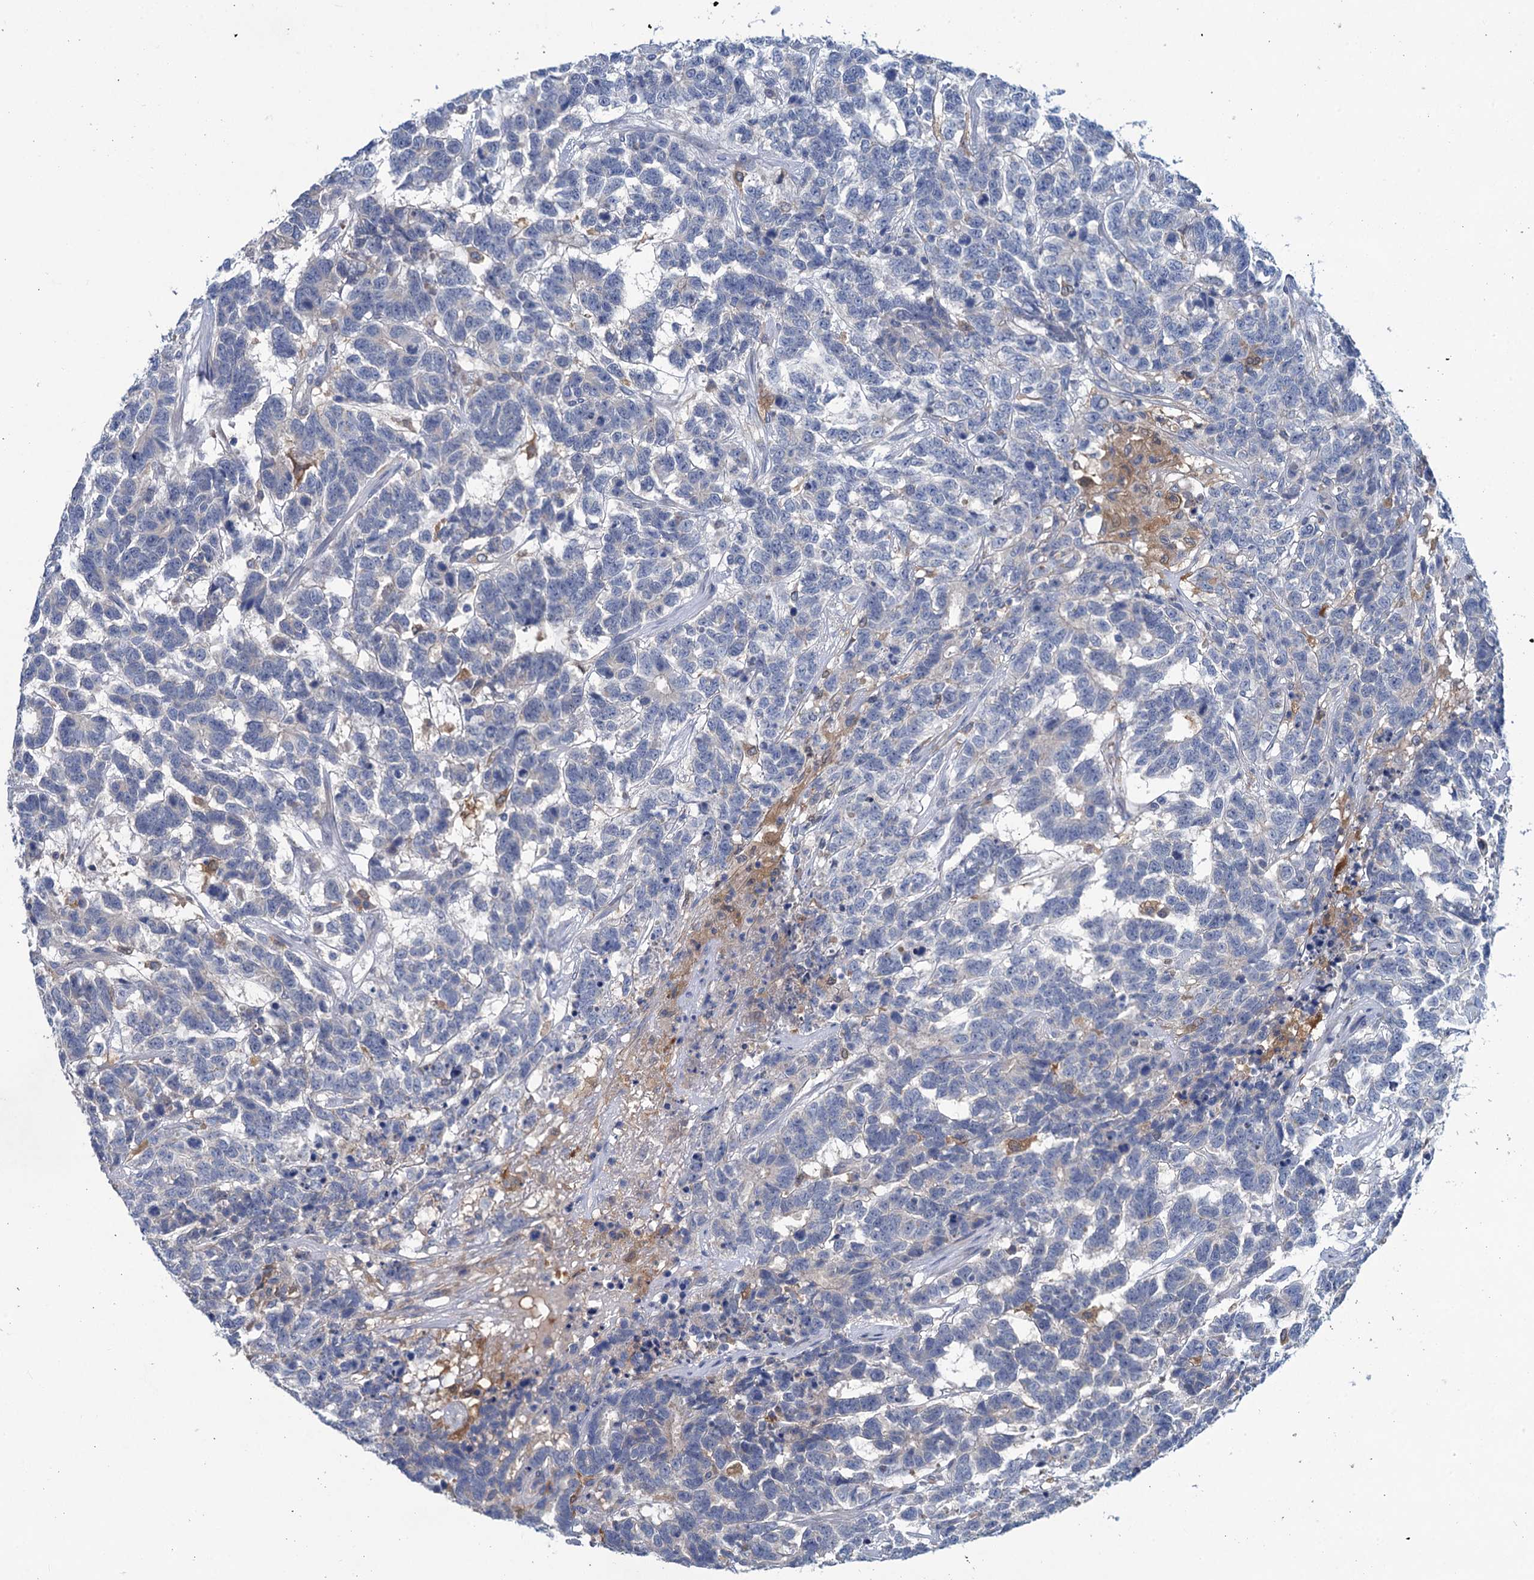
{"staining": {"intensity": "negative", "quantity": "none", "location": "none"}, "tissue": "testis cancer", "cell_type": "Tumor cells", "image_type": "cancer", "snomed": [{"axis": "morphology", "description": "Carcinoma, Embryonal, NOS"}, {"axis": "topography", "description": "Testis"}], "caption": "Protein analysis of testis cancer demonstrates no significant positivity in tumor cells.", "gene": "RTKN2", "patient": {"sex": "male", "age": 26}}